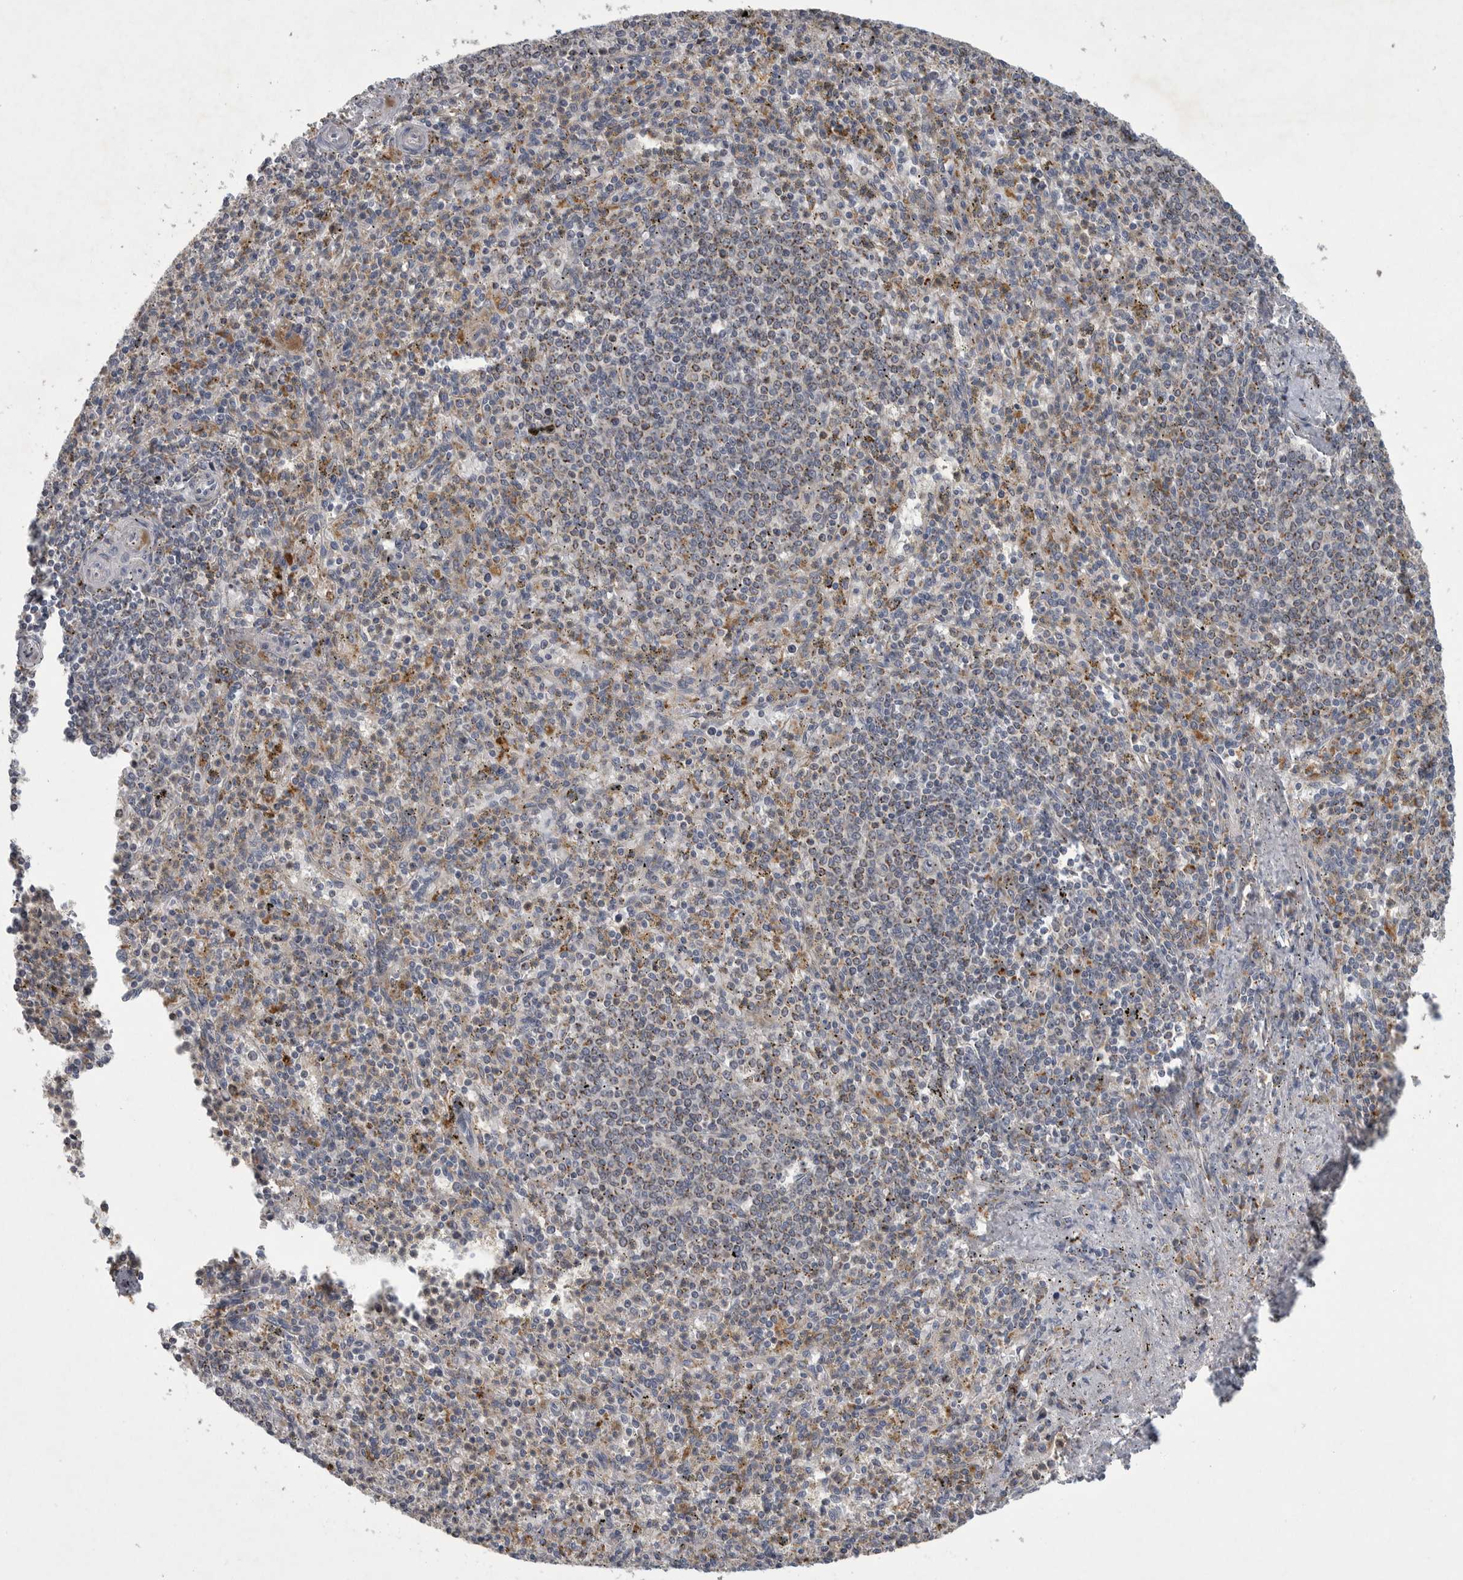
{"staining": {"intensity": "moderate", "quantity": "<25%", "location": "cytoplasmic/membranous"}, "tissue": "spleen", "cell_type": "Cells in red pulp", "image_type": "normal", "snomed": [{"axis": "morphology", "description": "Normal tissue, NOS"}, {"axis": "topography", "description": "Spleen"}], "caption": "Immunohistochemistry of benign spleen exhibits low levels of moderate cytoplasmic/membranous positivity in approximately <25% of cells in red pulp.", "gene": "LAMTOR3", "patient": {"sex": "male", "age": 72}}